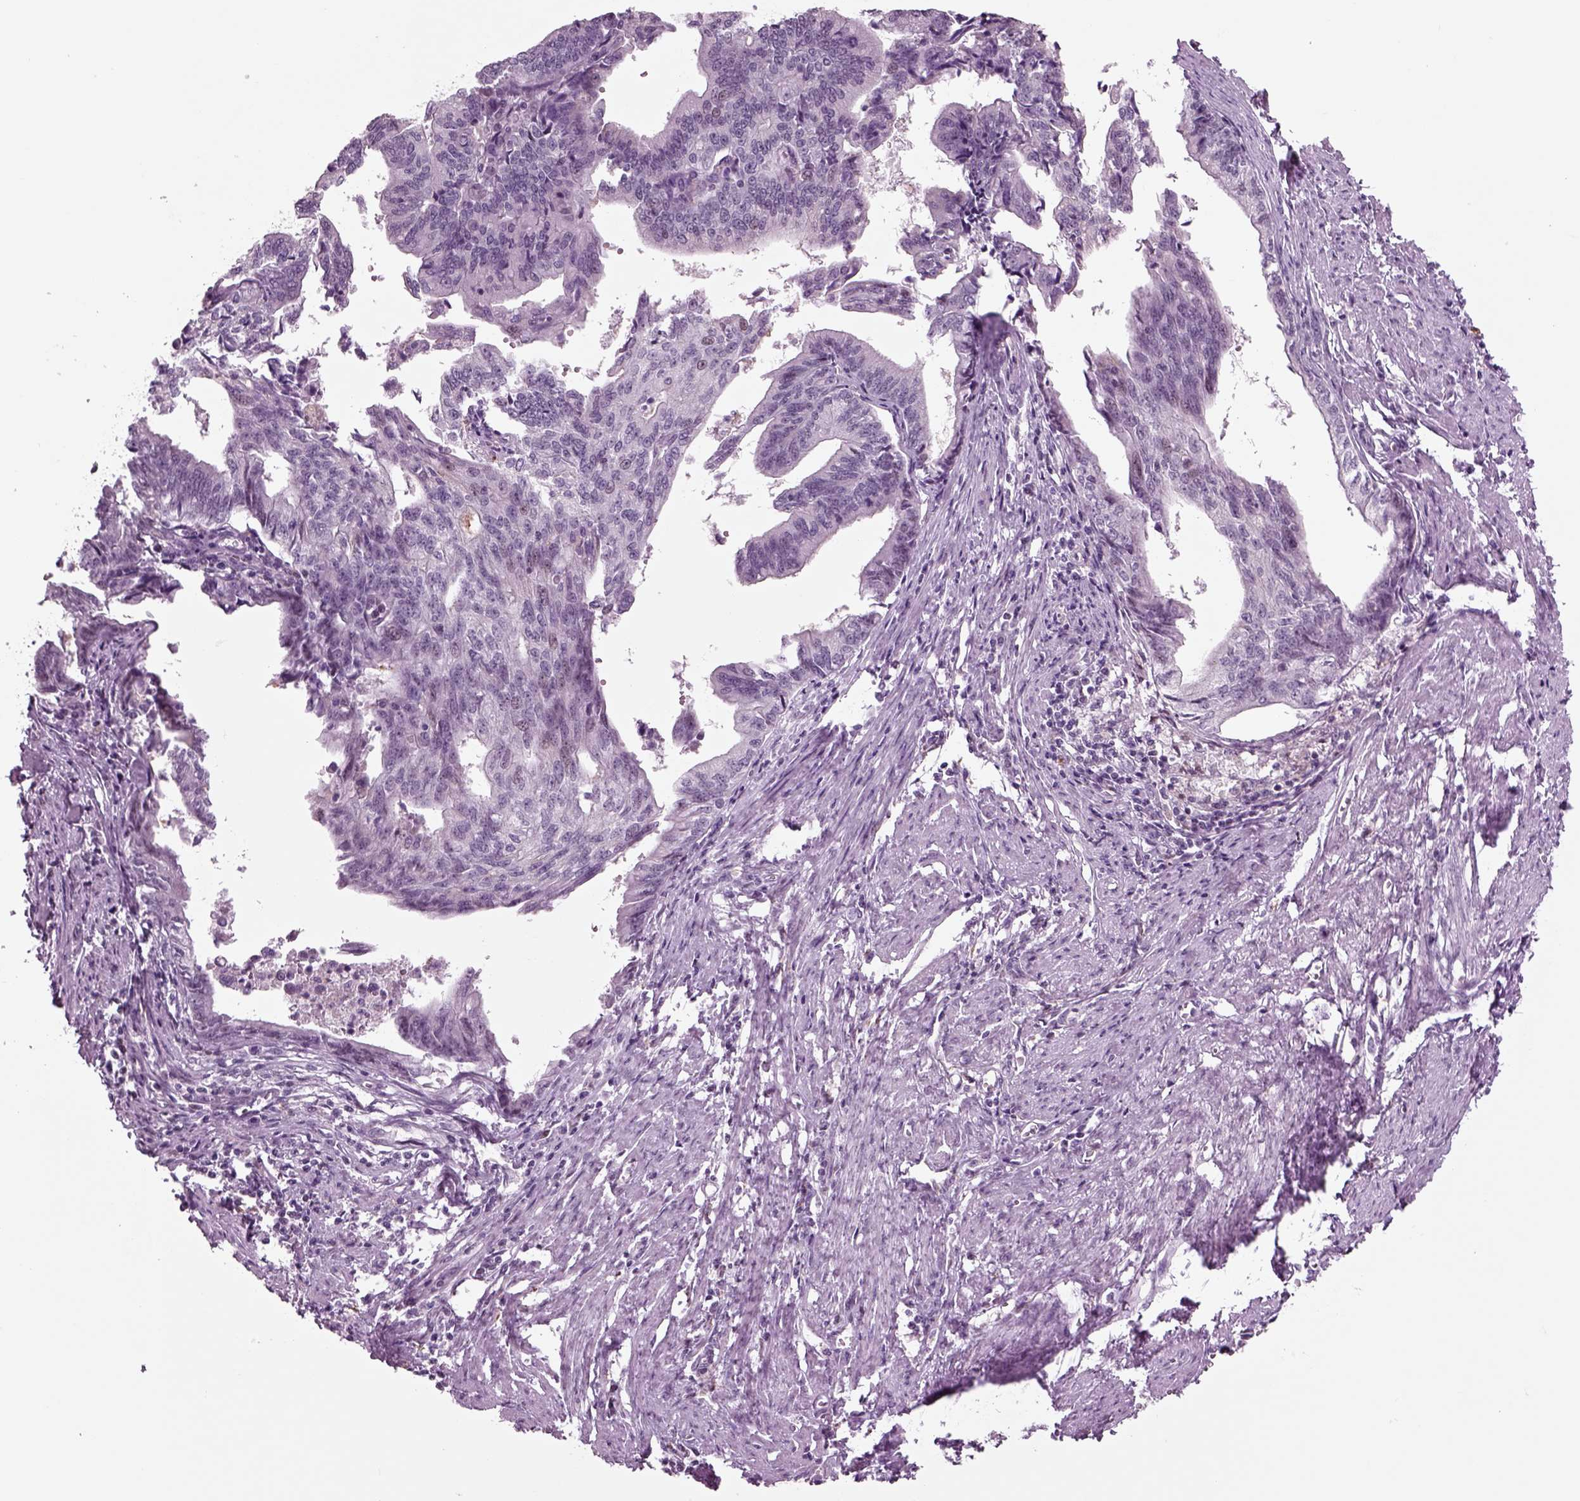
{"staining": {"intensity": "negative", "quantity": "none", "location": "none"}, "tissue": "endometrial cancer", "cell_type": "Tumor cells", "image_type": "cancer", "snomed": [{"axis": "morphology", "description": "Adenocarcinoma, NOS"}, {"axis": "topography", "description": "Endometrium"}], "caption": "The immunohistochemistry photomicrograph has no significant expression in tumor cells of adenocarcinoma (endometrial) tissue. (DAB (3,3'-diaminobenzidine) immunohistochemistry visualized using brightfield microscopy, high magnification).", "gene": "CHGB", "patient": {"sex": "female", "age": 65}}